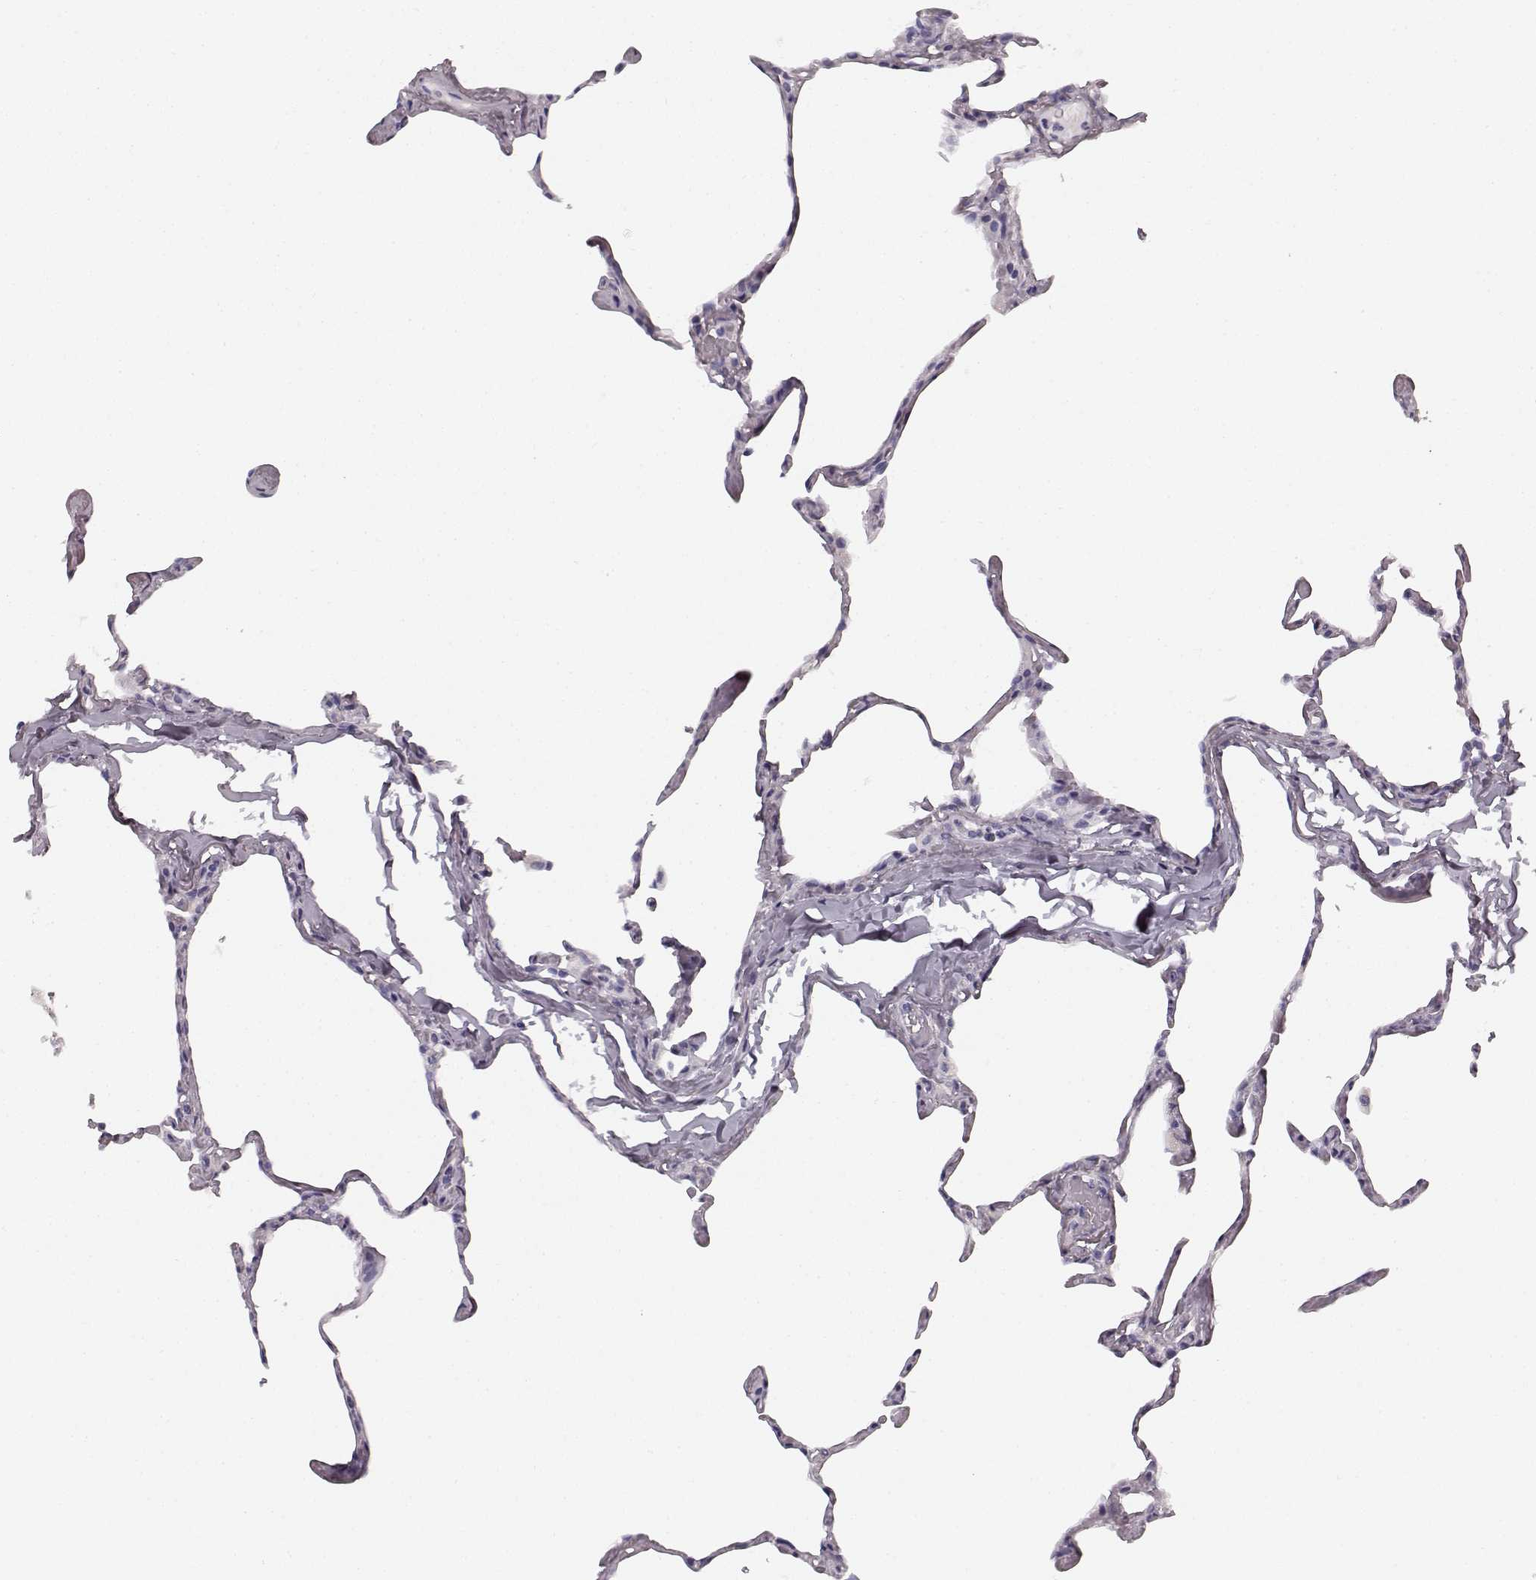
{"staining": {"intensity": "negative", "quantity": "none", "location": "none"}, "tissue": "lung", "cell_type": "Alveolar cells", "image_type": "normal", "snomed": [{"axis": "morphology", "description": "Normal tissue, NOS"}, {"axis": "topography", "description": "Lung"}], "caption": "A high-resolution histopathology image shows IHC staining of benign lung, which shows no significant expression in alveolar cells. (DAB (3,3'-diaminobenzidine) immunohistochemistry visualized using brightfield microscopy, high magnification).", "gene": "TMPRSS15", "patient": {"sex": "male", "age": 65}}